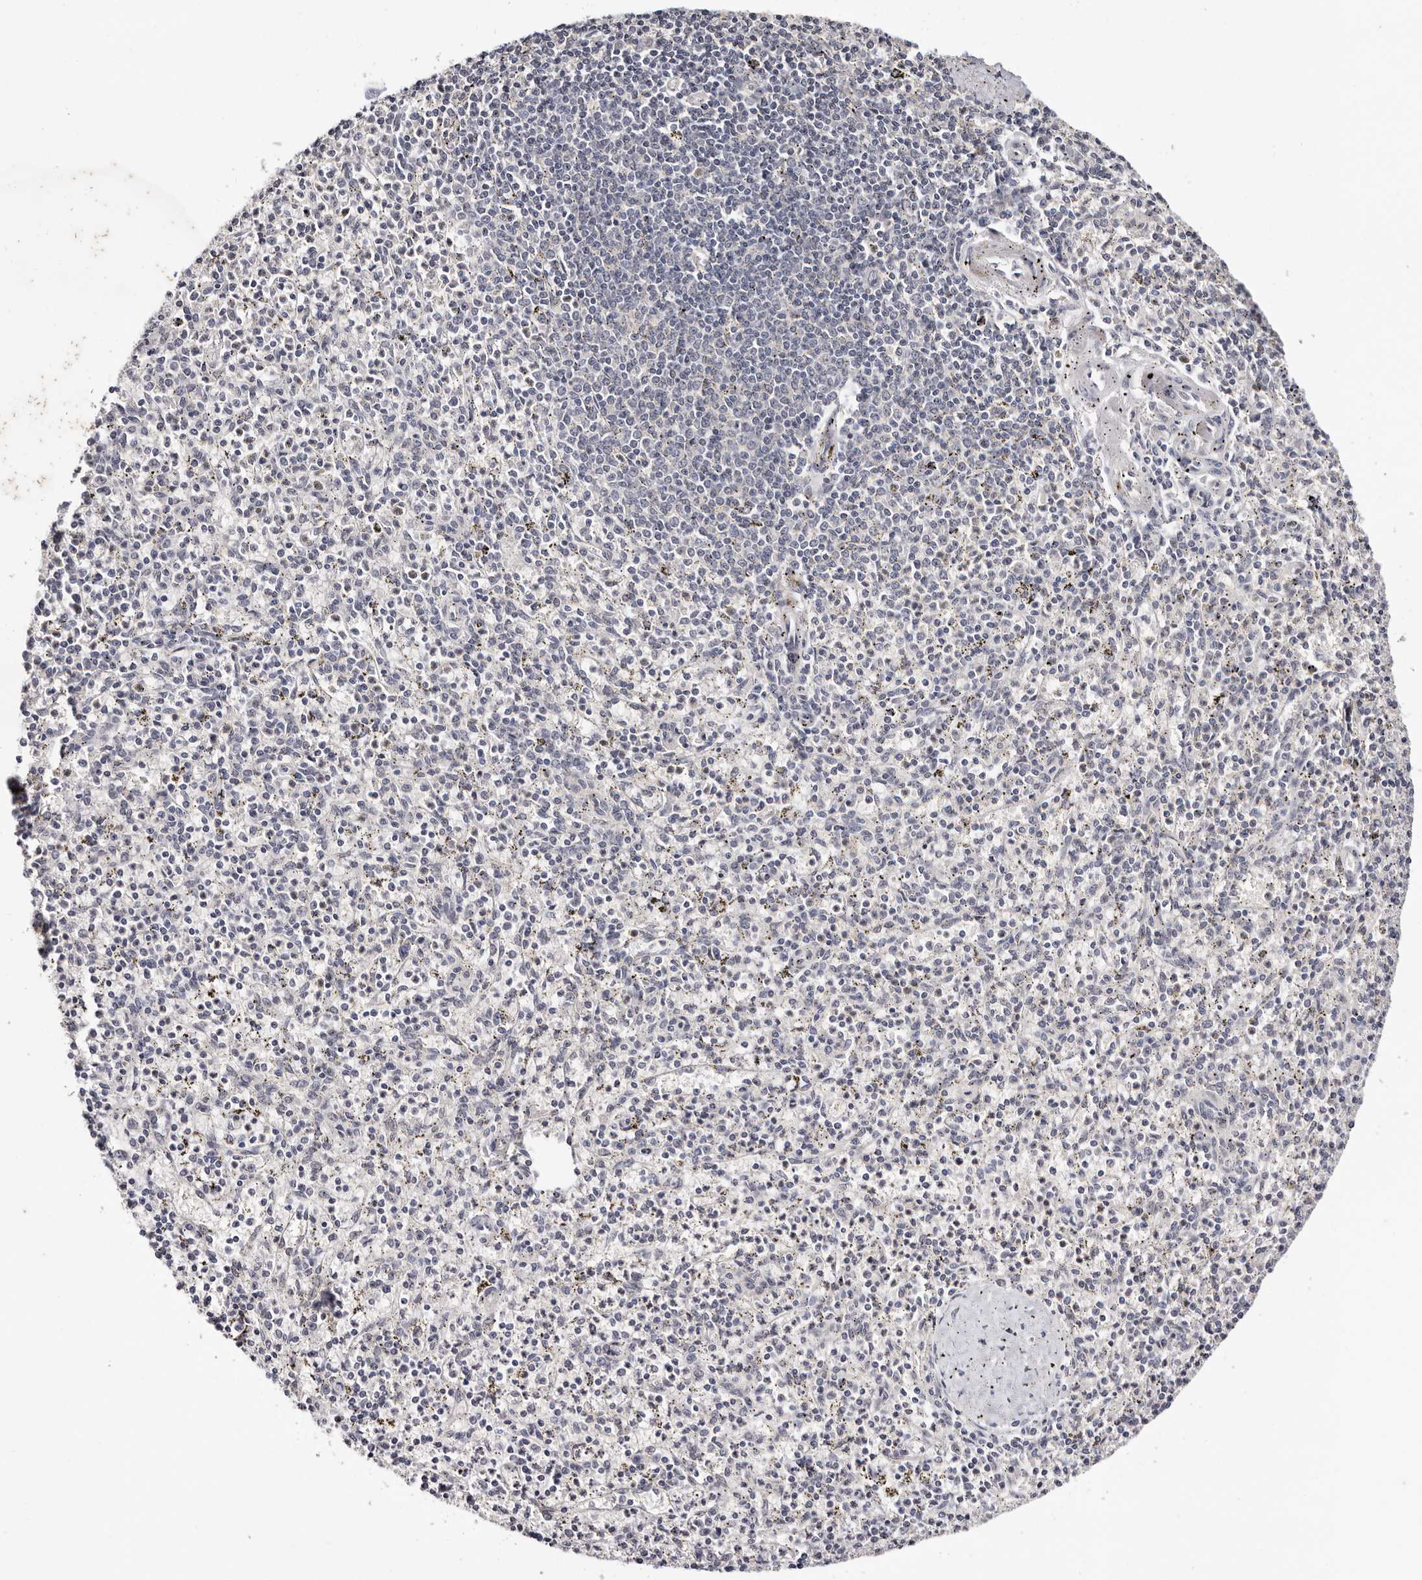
{"staining": {"intensity": "negative", "quantity": "none", "location": "none"}, "tissue": "spleen", "cell_type": "Cells in red pulp", "image_type": "normal", "snomed": [{"axis": "morphology", "description": "Normal tissue, NOS"}, {"axis": "topography", "description": "Spleen"}], "caption": "DAB (3,3'-diaminobenzidine) immunohistochemical staining of normal spleen shows no significant positivity in cells in red pulp.", "gene": "TYW3", "patient": {"sex": "male", "age": 72}}